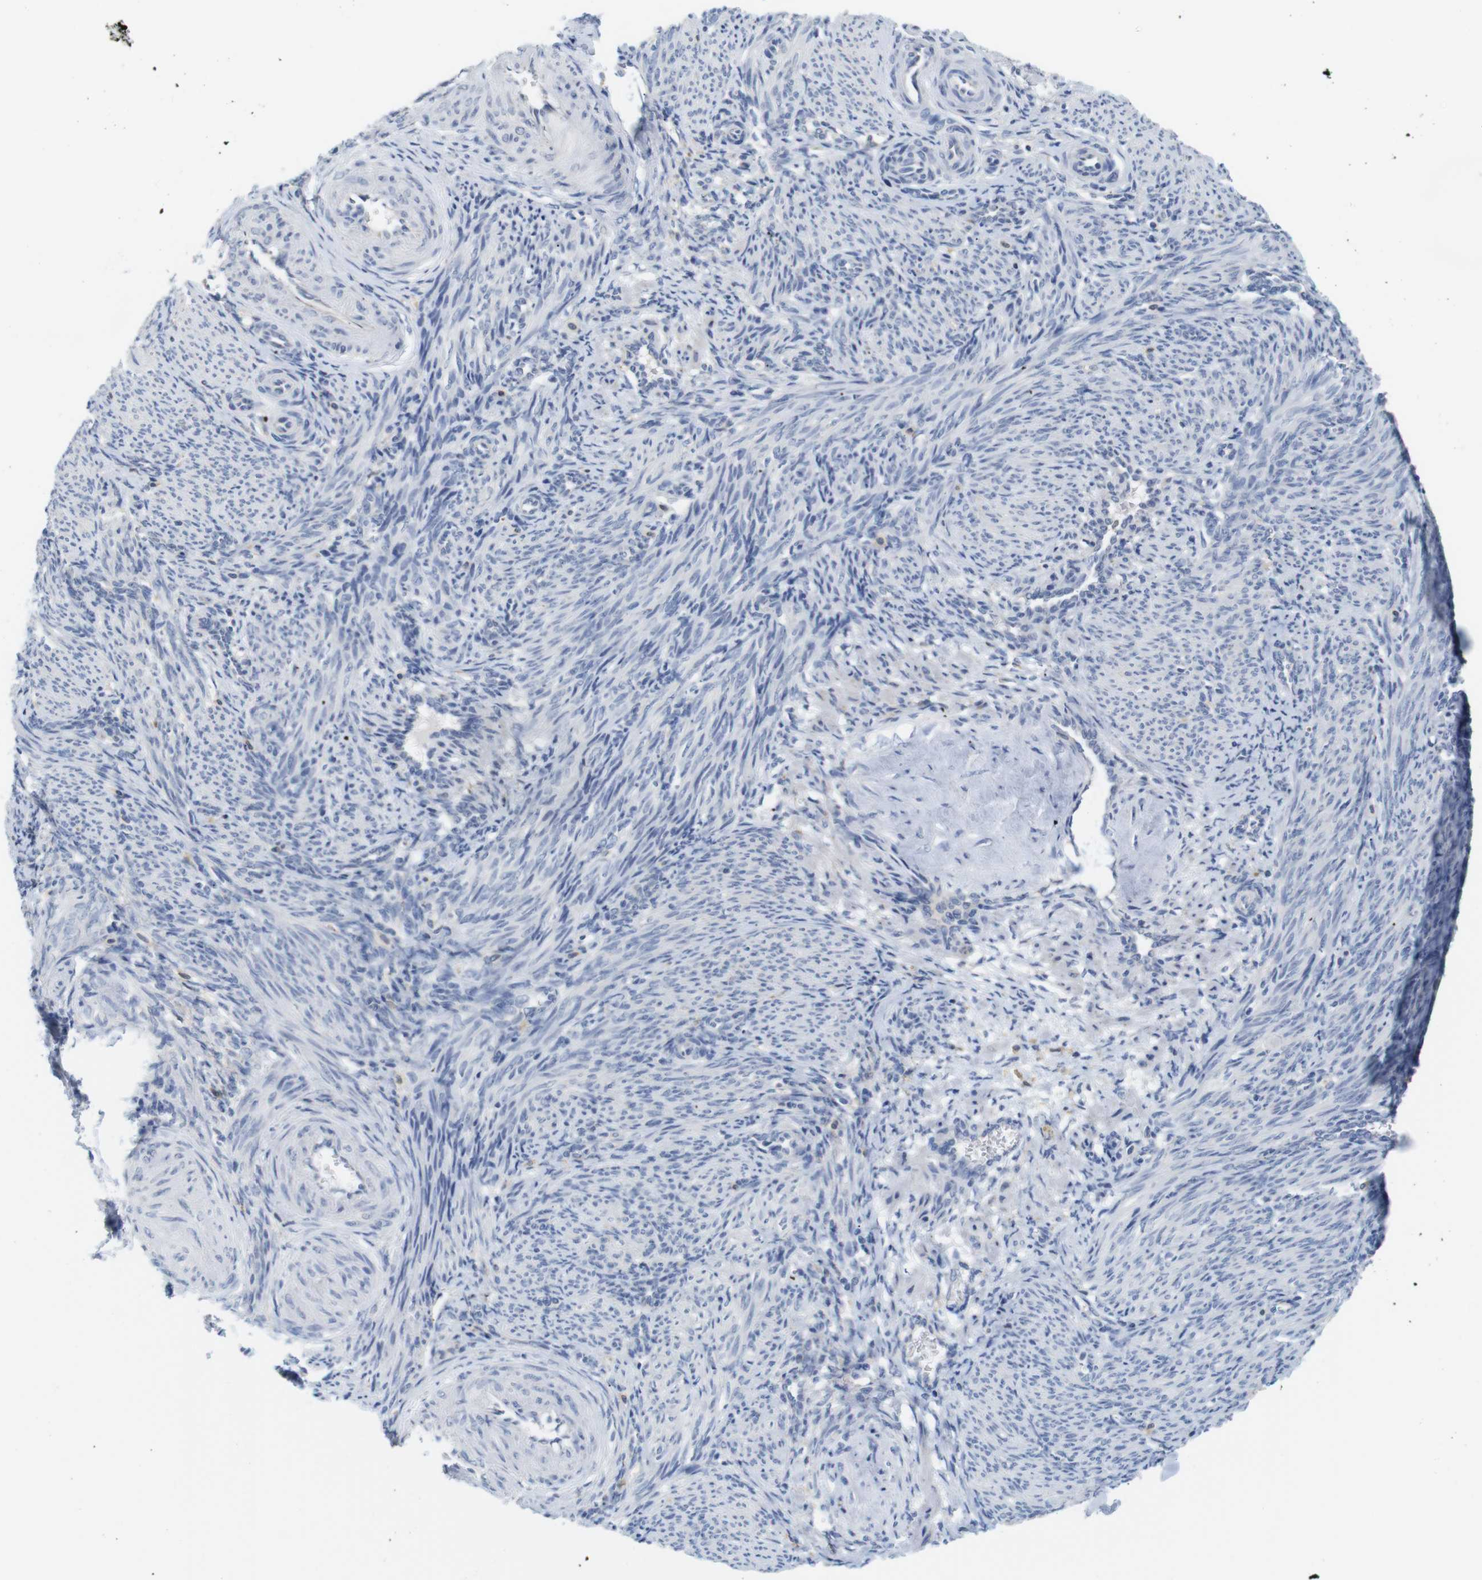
{"staining": {"intensity": "negative", "quantity": "none", "location": "none"}, "tissue": "smooth muscle", "cell_type": "Smooth muscle cells", "image_type": "normal", "snomed": [{"axis": "morphology", "description": "Normal tissue, NOS"}, {"axis": "topography", "description": "Endometrium"}], "caption": "Immunohistochemistry (IHC) image of unremarkable smooth muscle: human smooth muscle stained with DAB (3,3'-diaminobenzidine) shows no significant protein positivity in smooth muscle cells. (DAB immunohistochemistry (IHC) visualized using brightfield microscopy, high magnification).", "gene": "NEBL", "patient": {"sex": "female", "age": 33}}